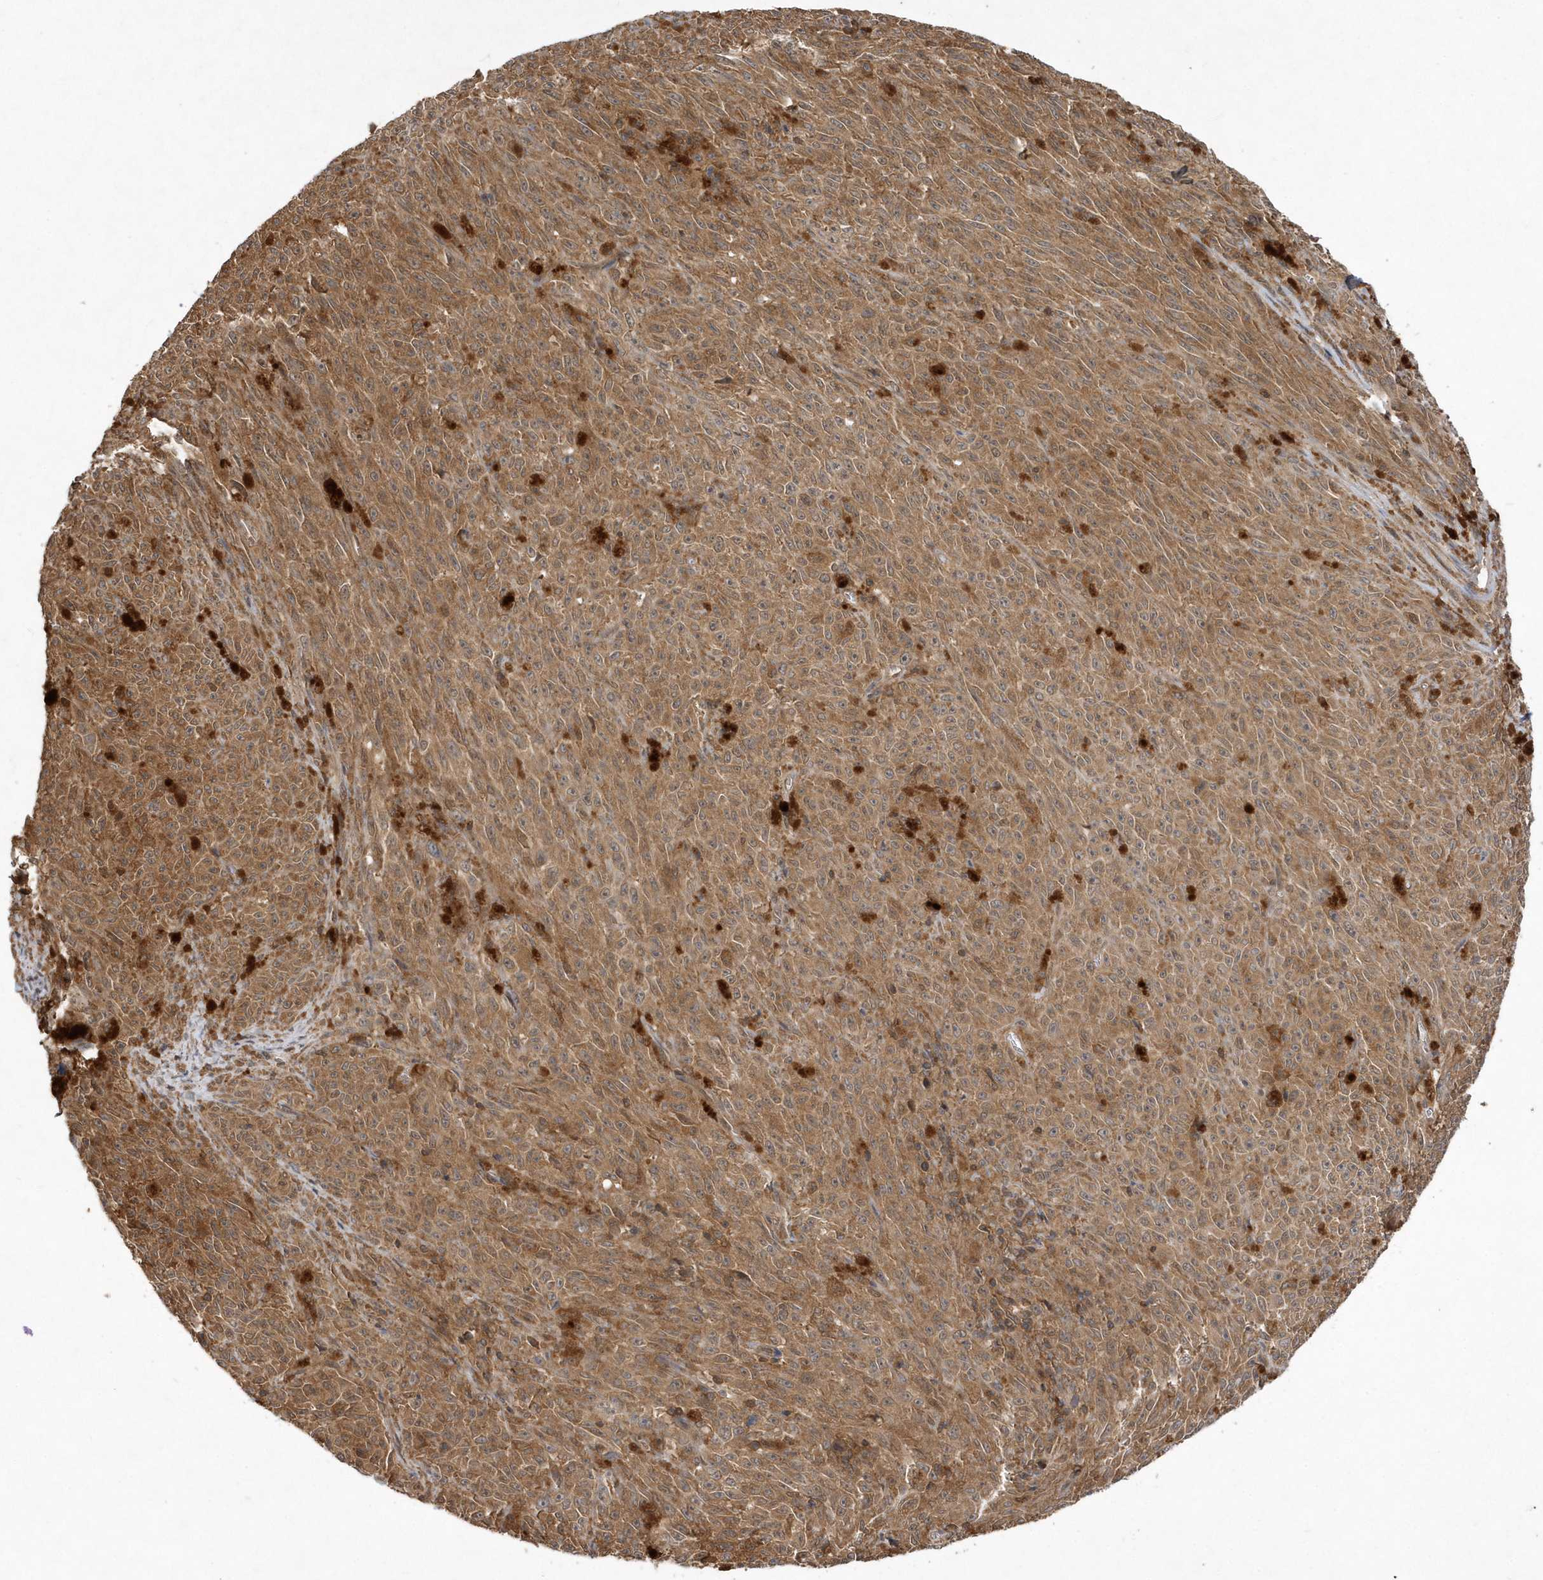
{"staining": {"intensity": "moderate", "quantity": ">75%", "location": "cytoplasmic/membranous"}, "tissue": "melanoma", "cell_type": "Tumor cells", "image_type": "cancer", "snomed": [{"axis": "morphology", "description": "Malignant melanoma, NOS"}, {"axis": "topography", "description": "Skin"}], "caption": "Protein expression analysis of human malignant melanoma reveals moderate cytoplasmic/membranous expression in approximately >75% of tumor cells. The staining is performed using DAB brown chromogen to label protein expression. The nuclei are counter-stained blue using hematoxylin.", "gene": "GFM2", "patient": {"sex": "female", "age": 82}}